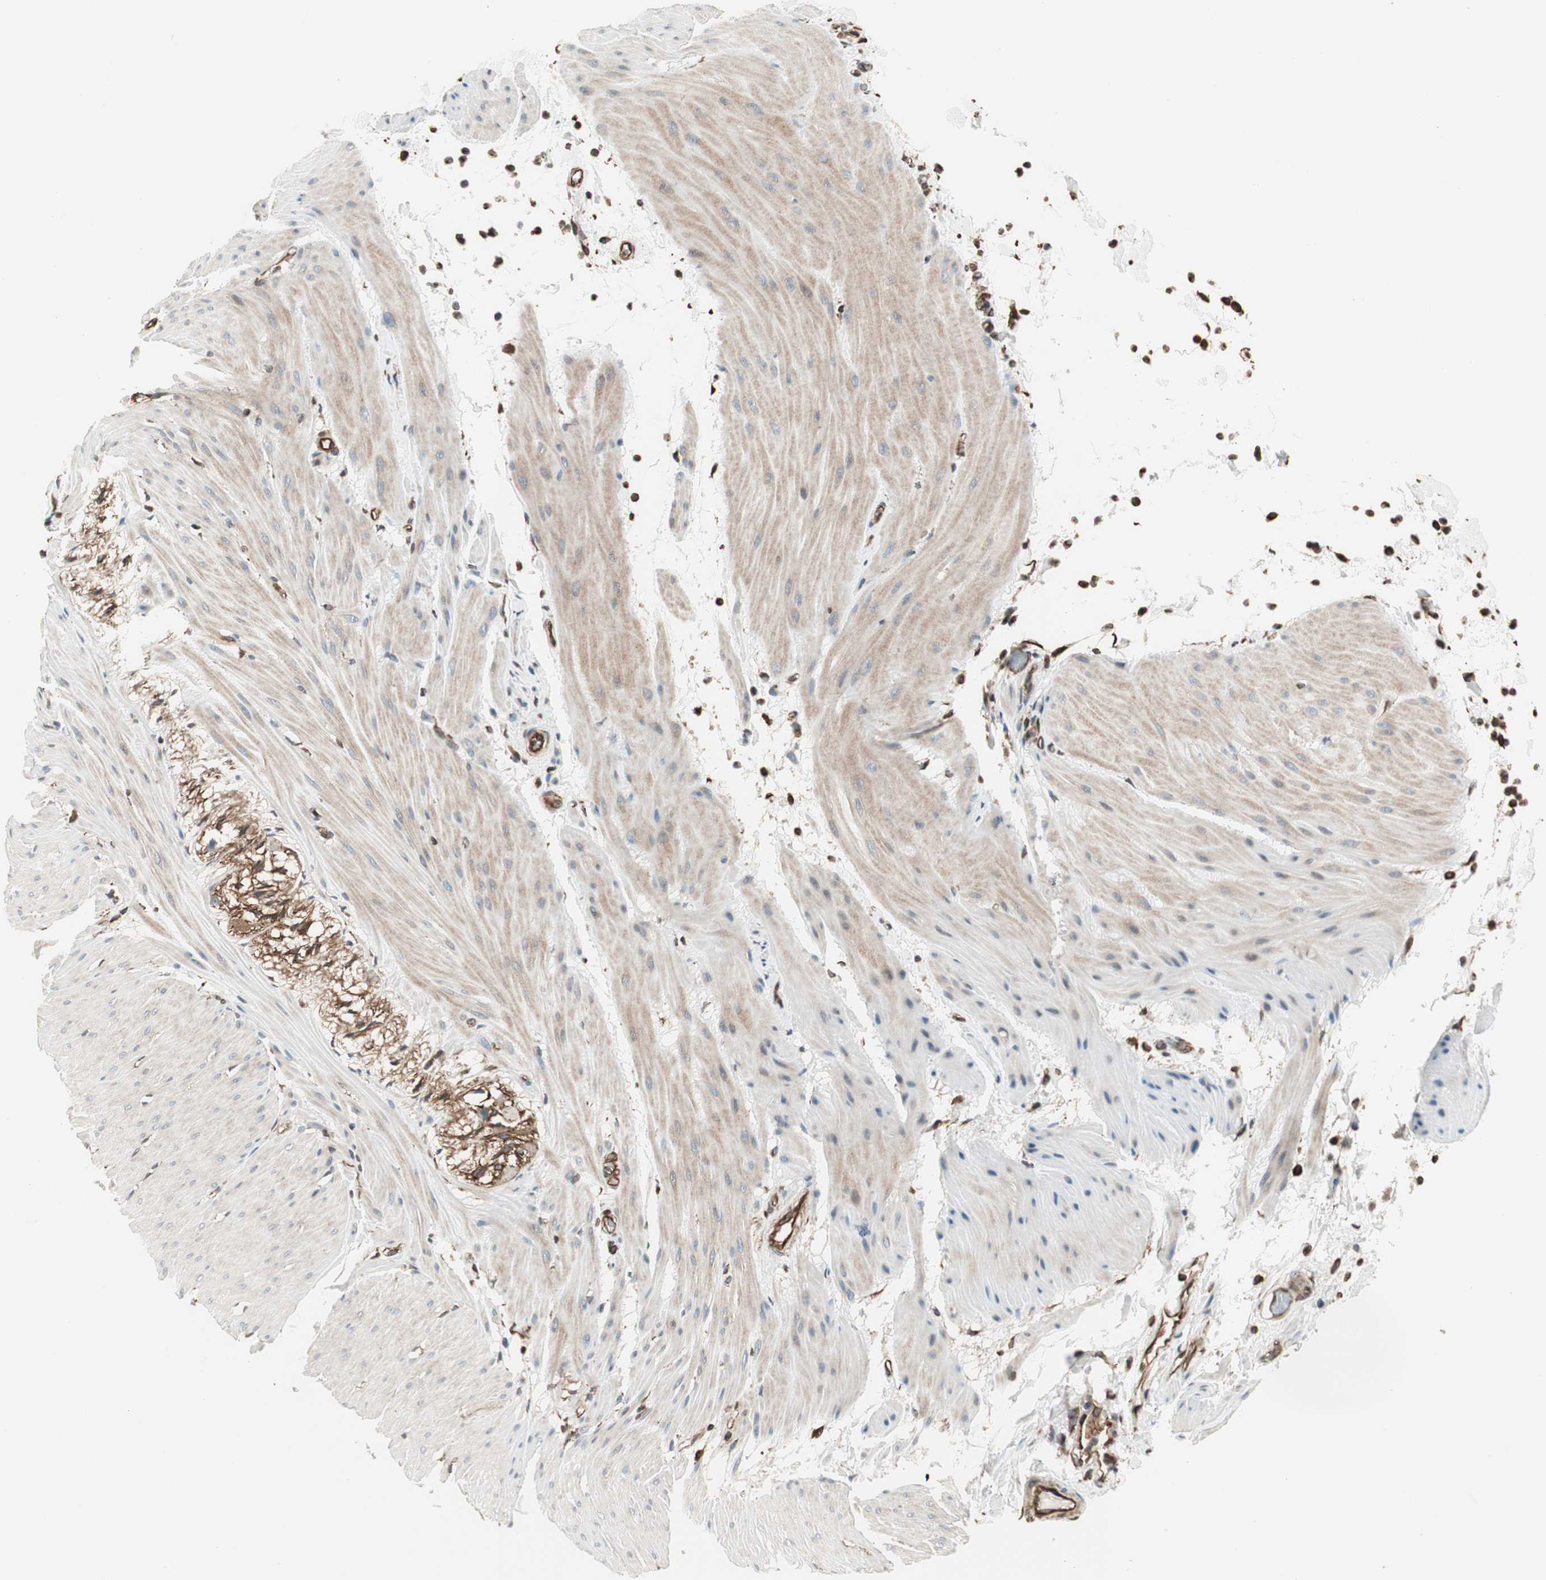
{"staining": {"intensity": "weak", "quantity": ">75%", "location": "cytoplasmic/membranous"}, "tissue": "smooth muscle", "cell_type": "Smooth muscle cells", "image_type": "normal", "snomed": [{"axis": "morphology", "description": "Normal tissue, NOS"}, {"axis": "topography", "description": "Smooth muscle"}, {"axis": "topography", "description": "Colon"}], "caption": "Immunohistochemistry (IHC) histopathology image of normal human smooth muscle stained for a protein (brown), which reveals low levels of weak cytoplasmic/membranous expression in approximately >75% of smooth muscle cells.", "gene": "MAD2L2", "patient": {"sex": "male", "age": 67}}